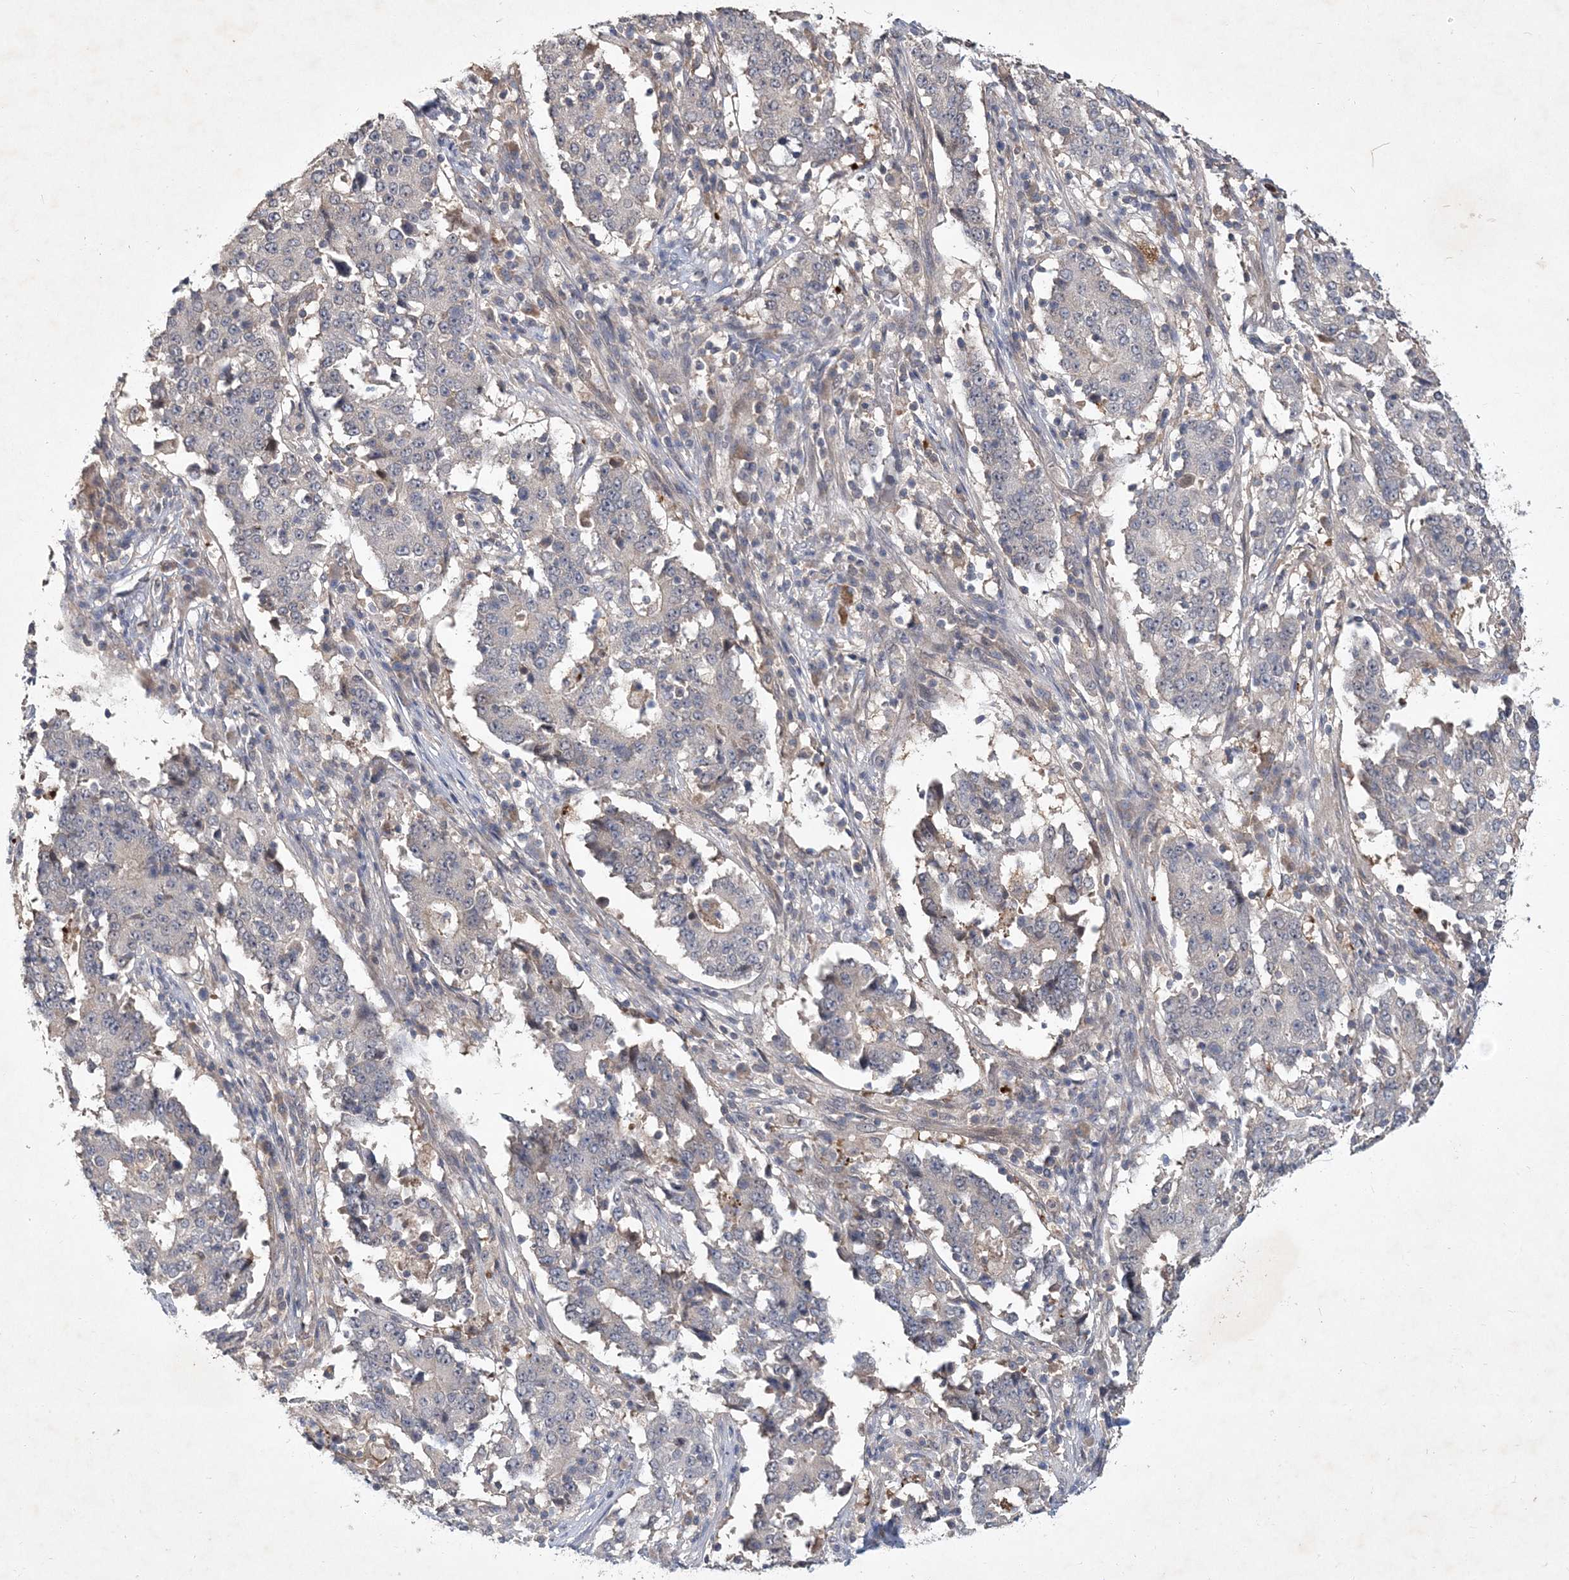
{"staining": {"intensity": "weak", "quantity": "<25%", "location": "cytoplasmic/membranous"}, "tissue": "stomach cancer", "cell_type": "Tumor cells", "image_type": "cancer", "snomed": [{"axis": "morphology", "description": "Adenocarcinoma, NOS"}, {"axis": "topography", "description": "Stomach"}], "caption": "Image shows no significant protein positivity in tumor cells of adenocarcinoma (stomach).", "gene": "RNF25", "patient": {"sex": "male", "age": 59}}